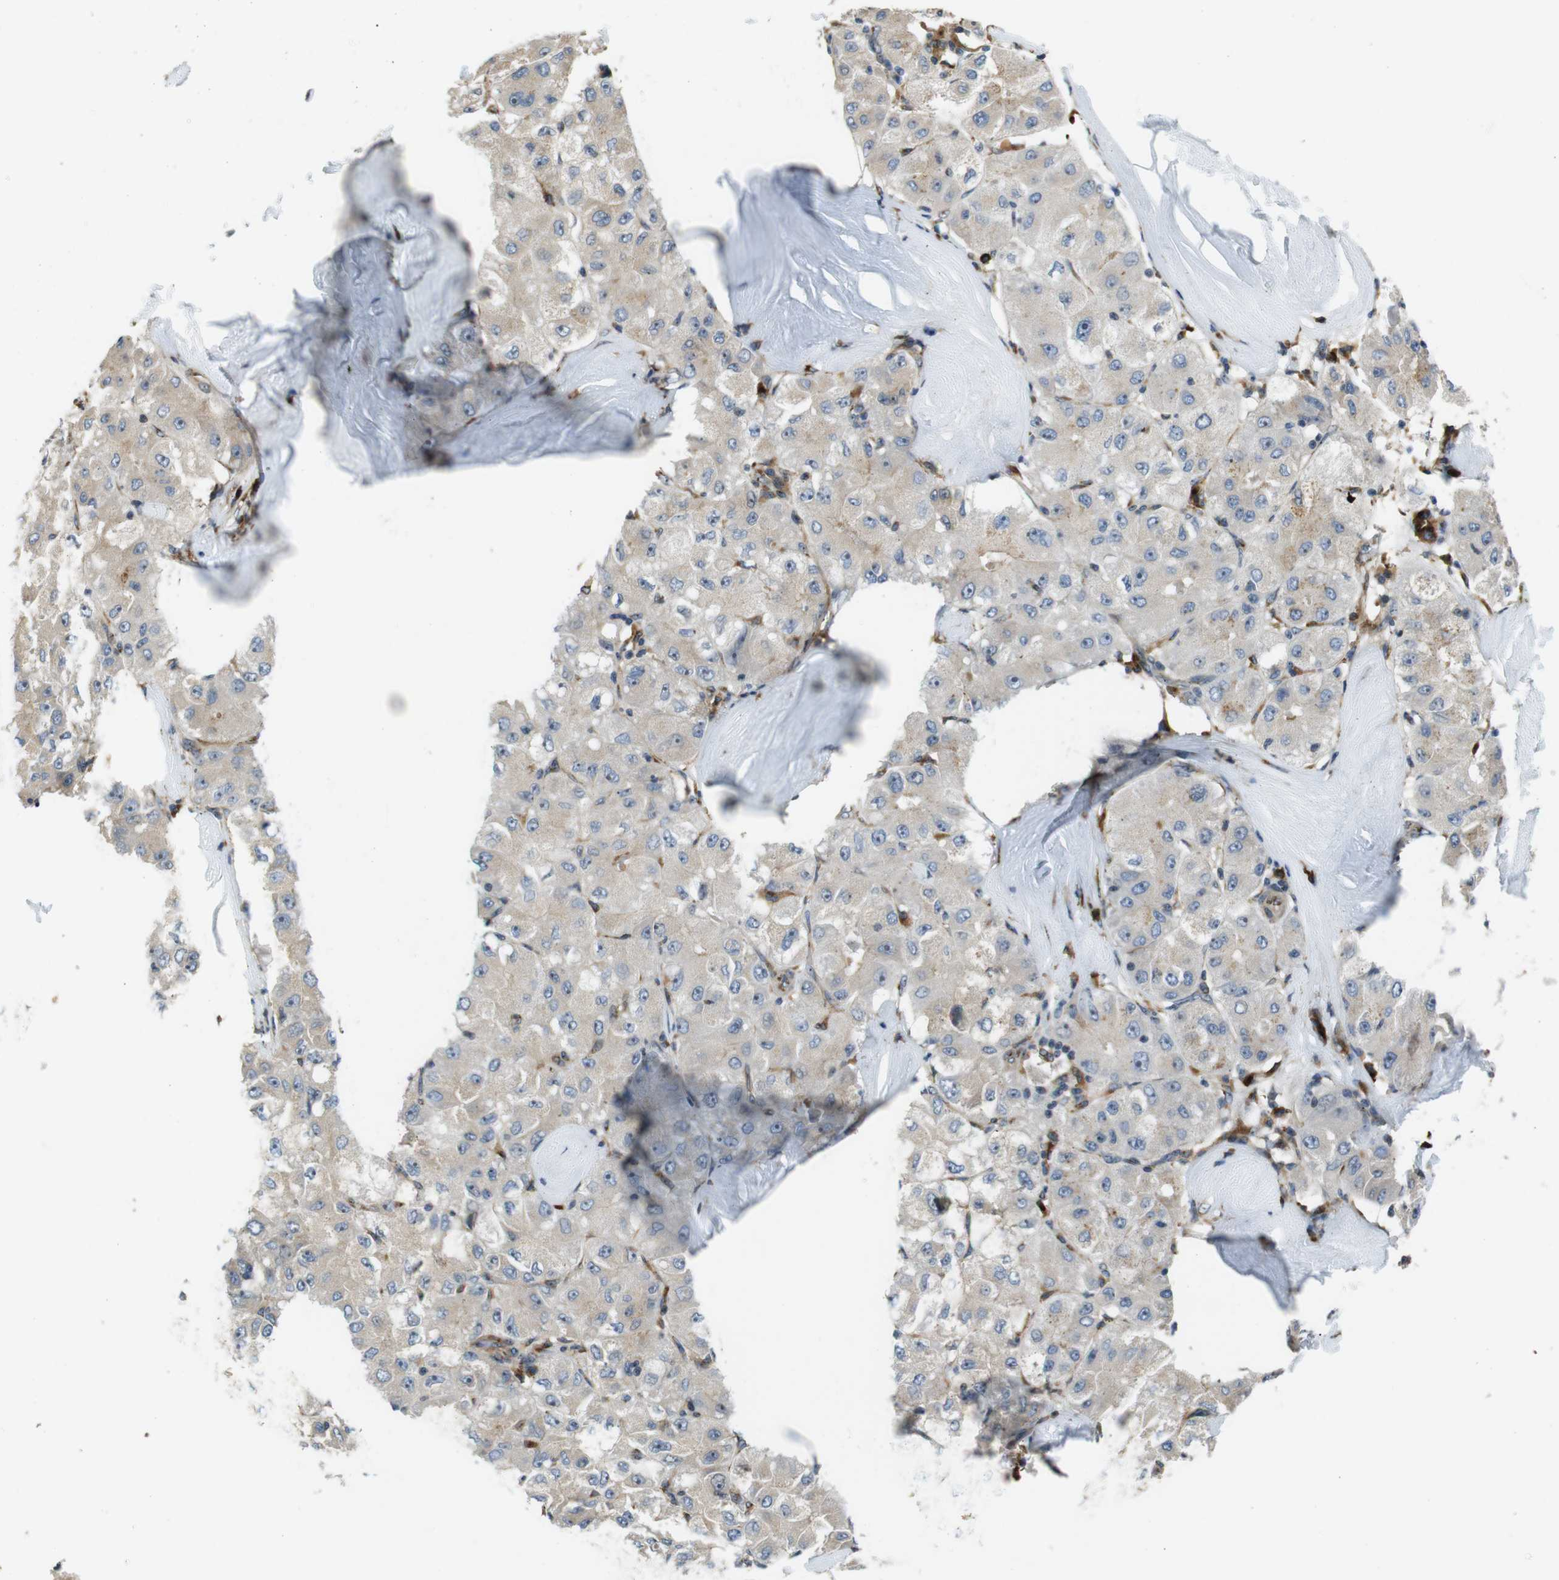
{"staining": {"intensity": "moderate", "quantity": "25%-75%", "location": "cytoplasmic/membranous"}, "tissue": "liver cancer", "cell_type": "Tumor cells", "image_type": "cancer", "snomed": [{"axis": "morphology", "description": "Carcinoma, Hepatocellular, NOS"}, {"axis": "topography", "description": "Liver"}], "caption": "Immunohistochemical staining of human liver cancer (hepatocellular carcinoma) displays medium levels of moderate cytoplasmic/membranous protein positivity in approximately 25%-75% of tumor cells. (Brightfield microscopy of DAB IHC at high magnification).", "gene": "TMEM143", "patient": {"sex": "male", "age": 80}}